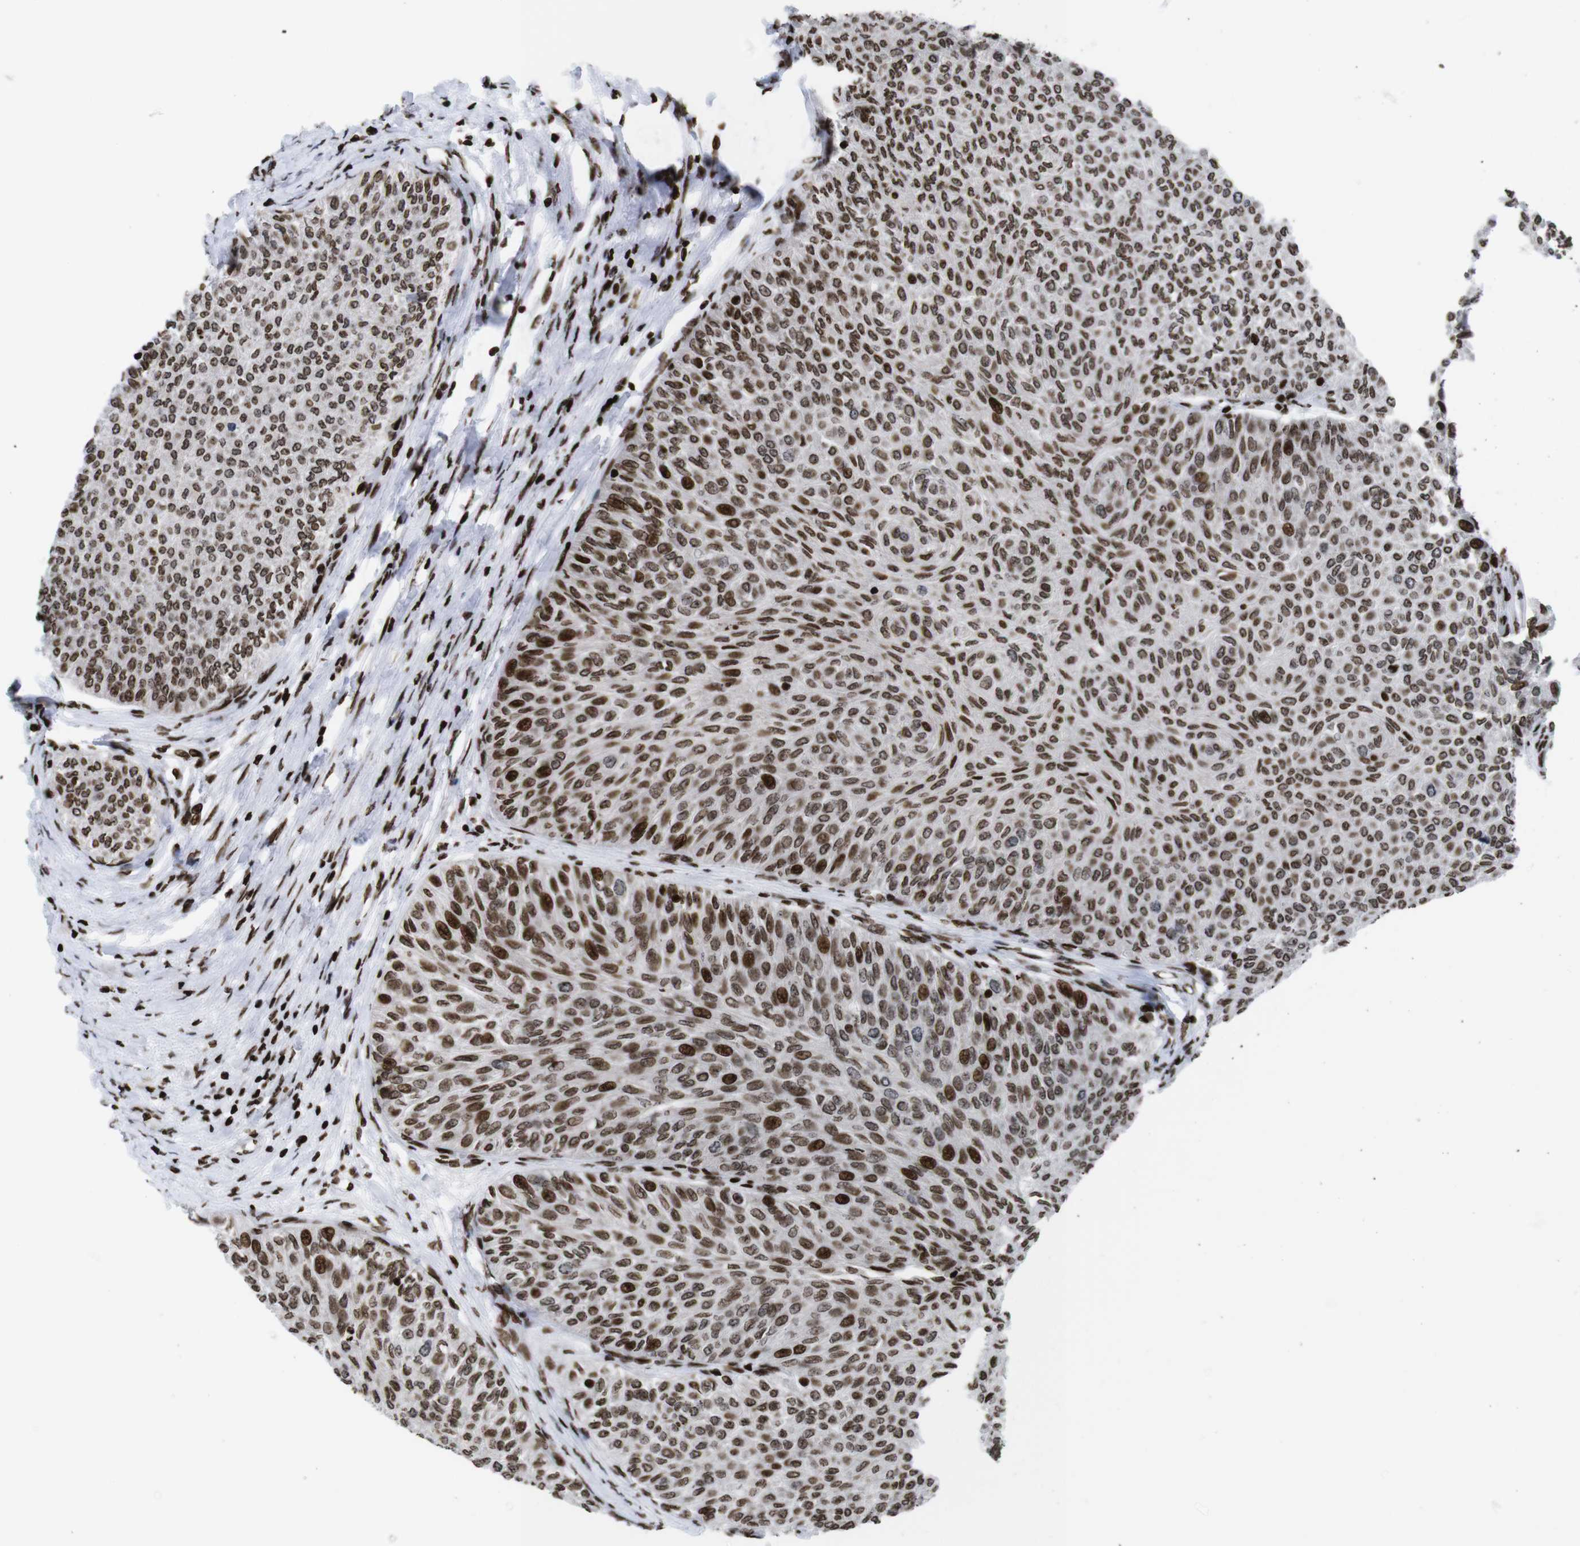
{"staining": {"intensity": "moderate", "quantity": ">75%", "location": "nuclear"}, "tissue": "urothelial cancer", "cell_type": "Tumor cells", "image_type": "cancer", "snomed": [{"axis": "morphology", "description": "Urothelial carcinoma, Low grade"}, {"axis": "topography", "description": "Urinary bladder"}], "caption": "Moderate nuclear staining for a protein is identified in about >75% of tumor cells of urothelial cancer using IHC.", "gene": "H1-4", "patient": {"sex": "male", "age": 78}}